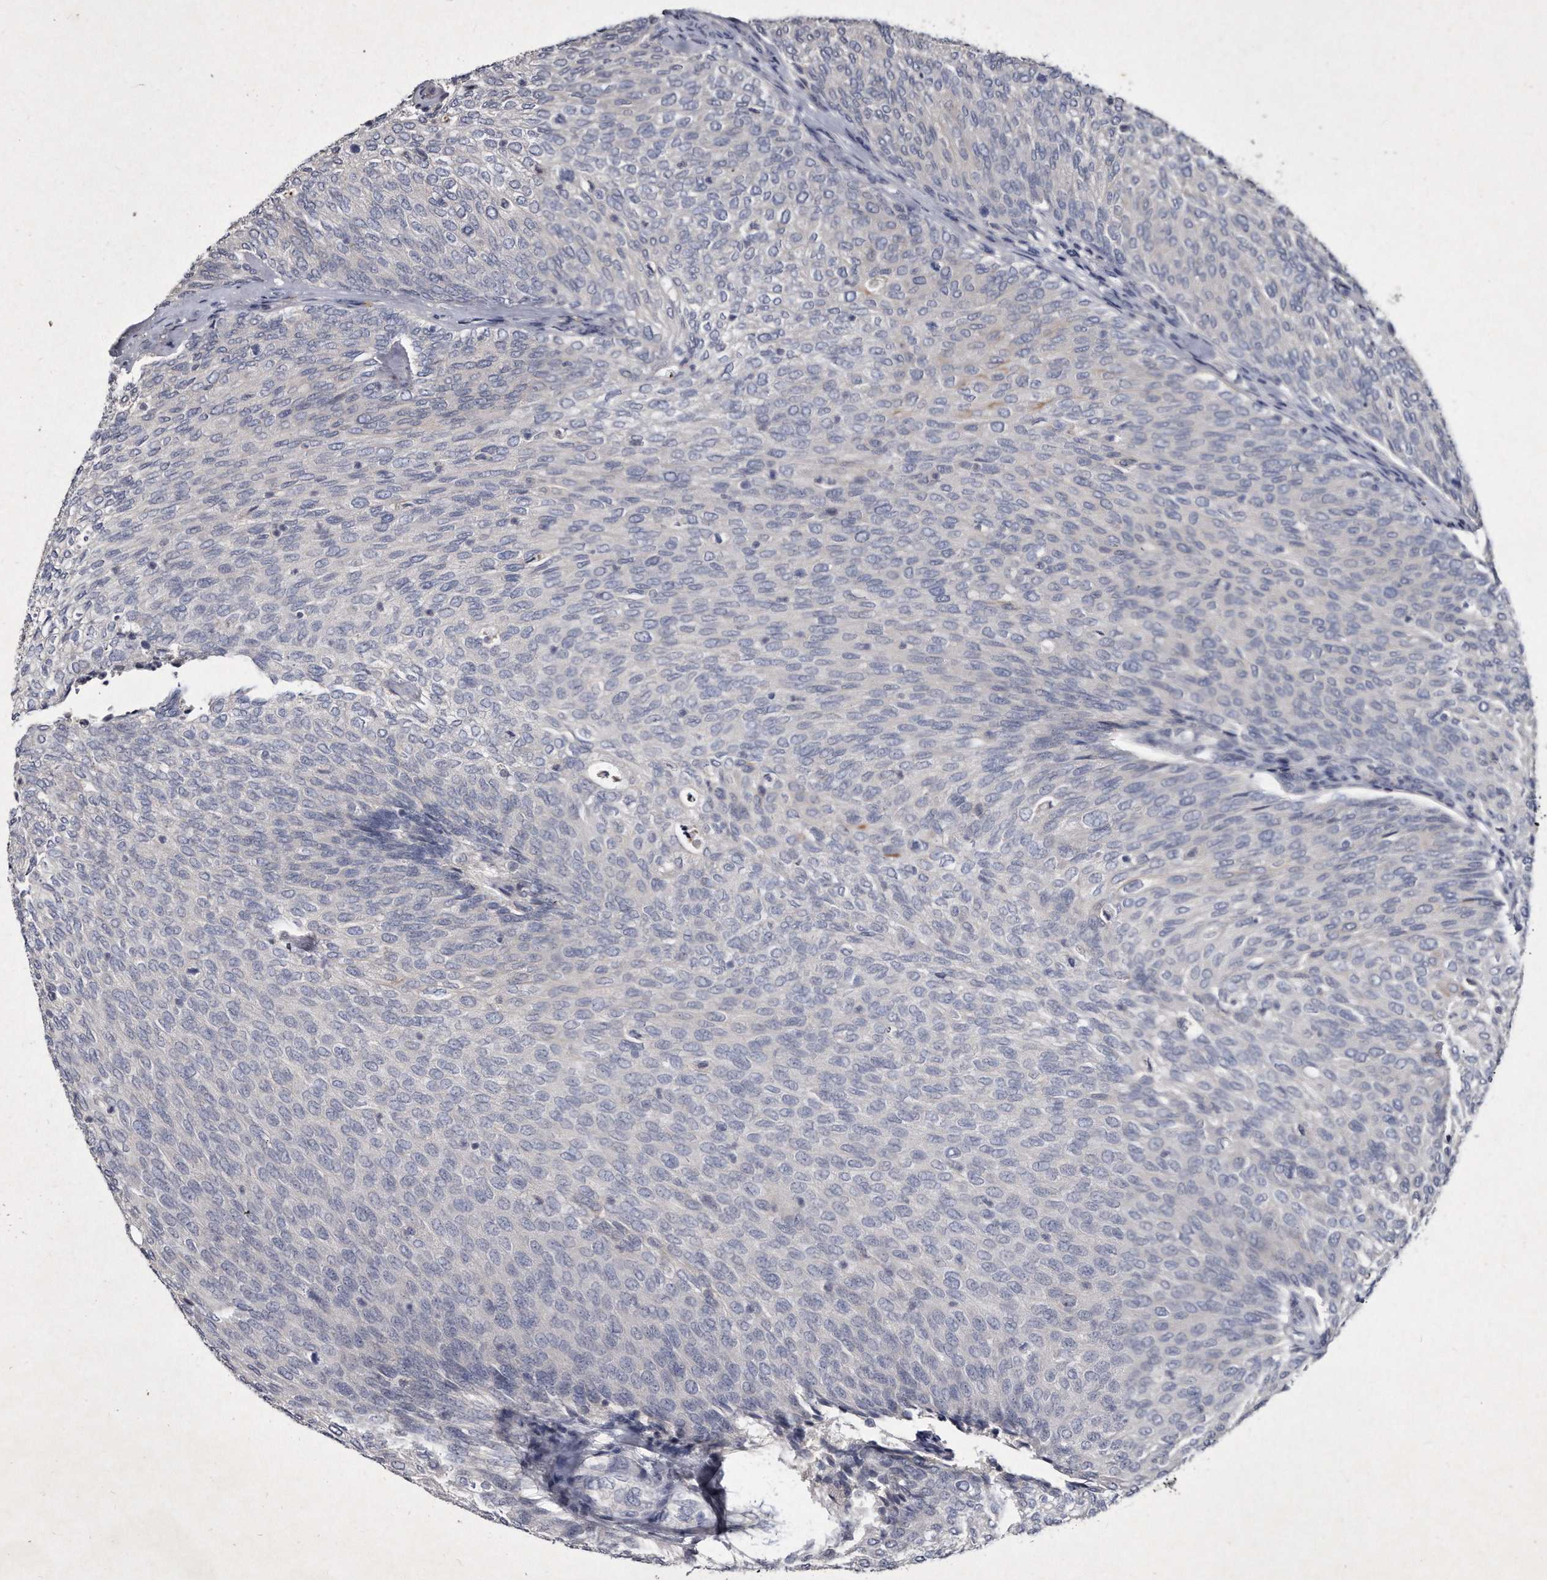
{"staining": {"intensity": "negative", "quantity": "none", "location": "none"}, "tissue": "urothelial cancer", "cell_type": "Tumor cells", "image_type": "cancer", "snomed": [{"axis": "morphology", "description": "Urothelial carcinoma, Low grade"}, {"axis": "topography", "description": "Urinary bladder"}], "caption": "There is no significant staining in tumor cells of urothelial cancer.", "gene": "KLHDC3", "patient": {"sex": "female", "age": 79}}